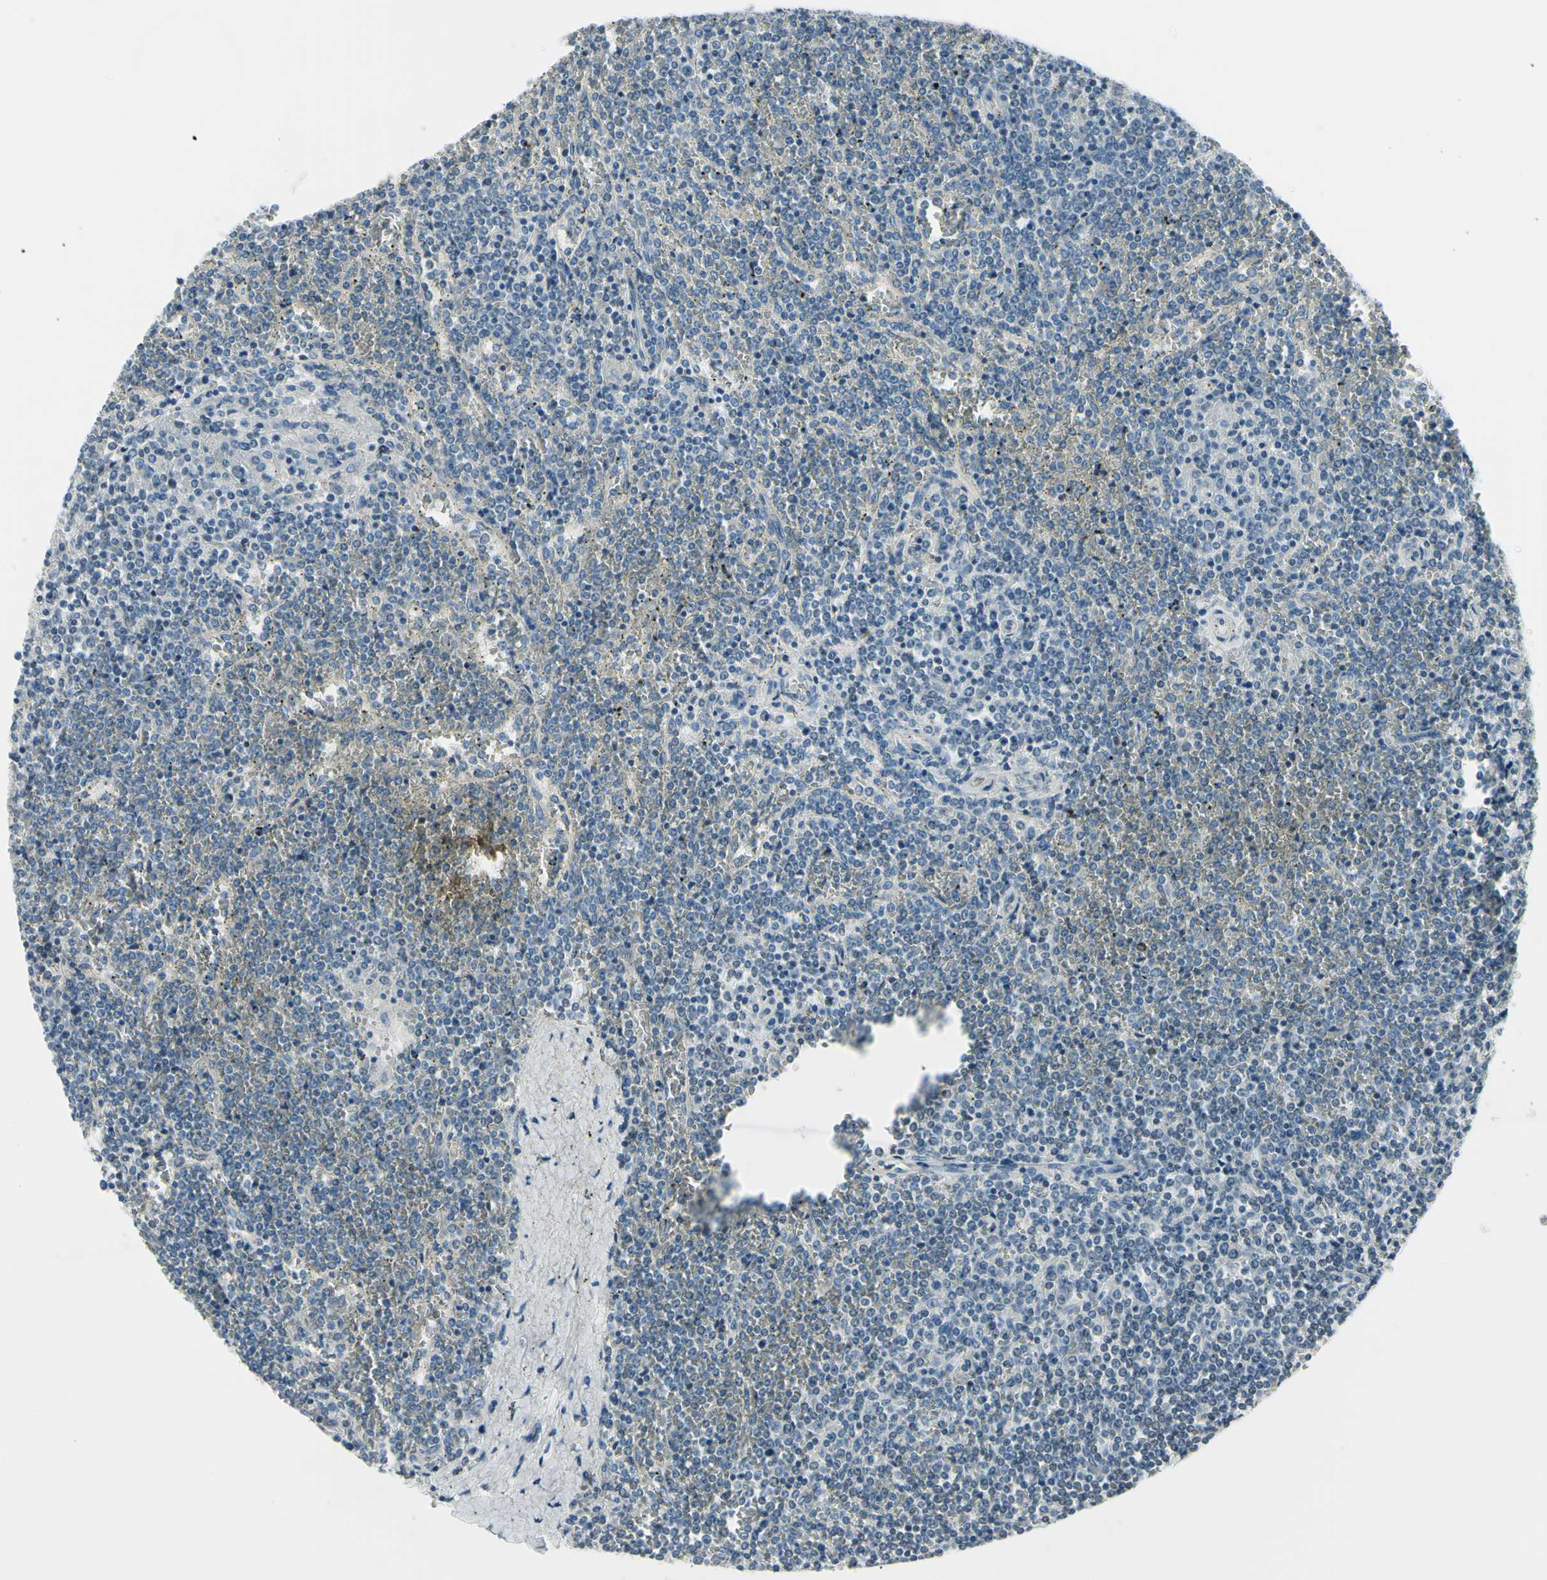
{"staining": {"intensity": "negative", "quantity": "none", "location": "none"}, "tissue": "lymphoma", "cell_type": "Tumor cells", "image_type": "cancer", "snomed": [{"axis": "morphology", "description": "Malignant lymphoma, non-Hodgkin's type, Low grade"}, {"axis": "topography", "description": "Spleen"}], "caption": "The image displays no staining of tumor cells in lymphoma.", "gene": "IGDCC4", "patient": {"sex": "female", "age": 19}}